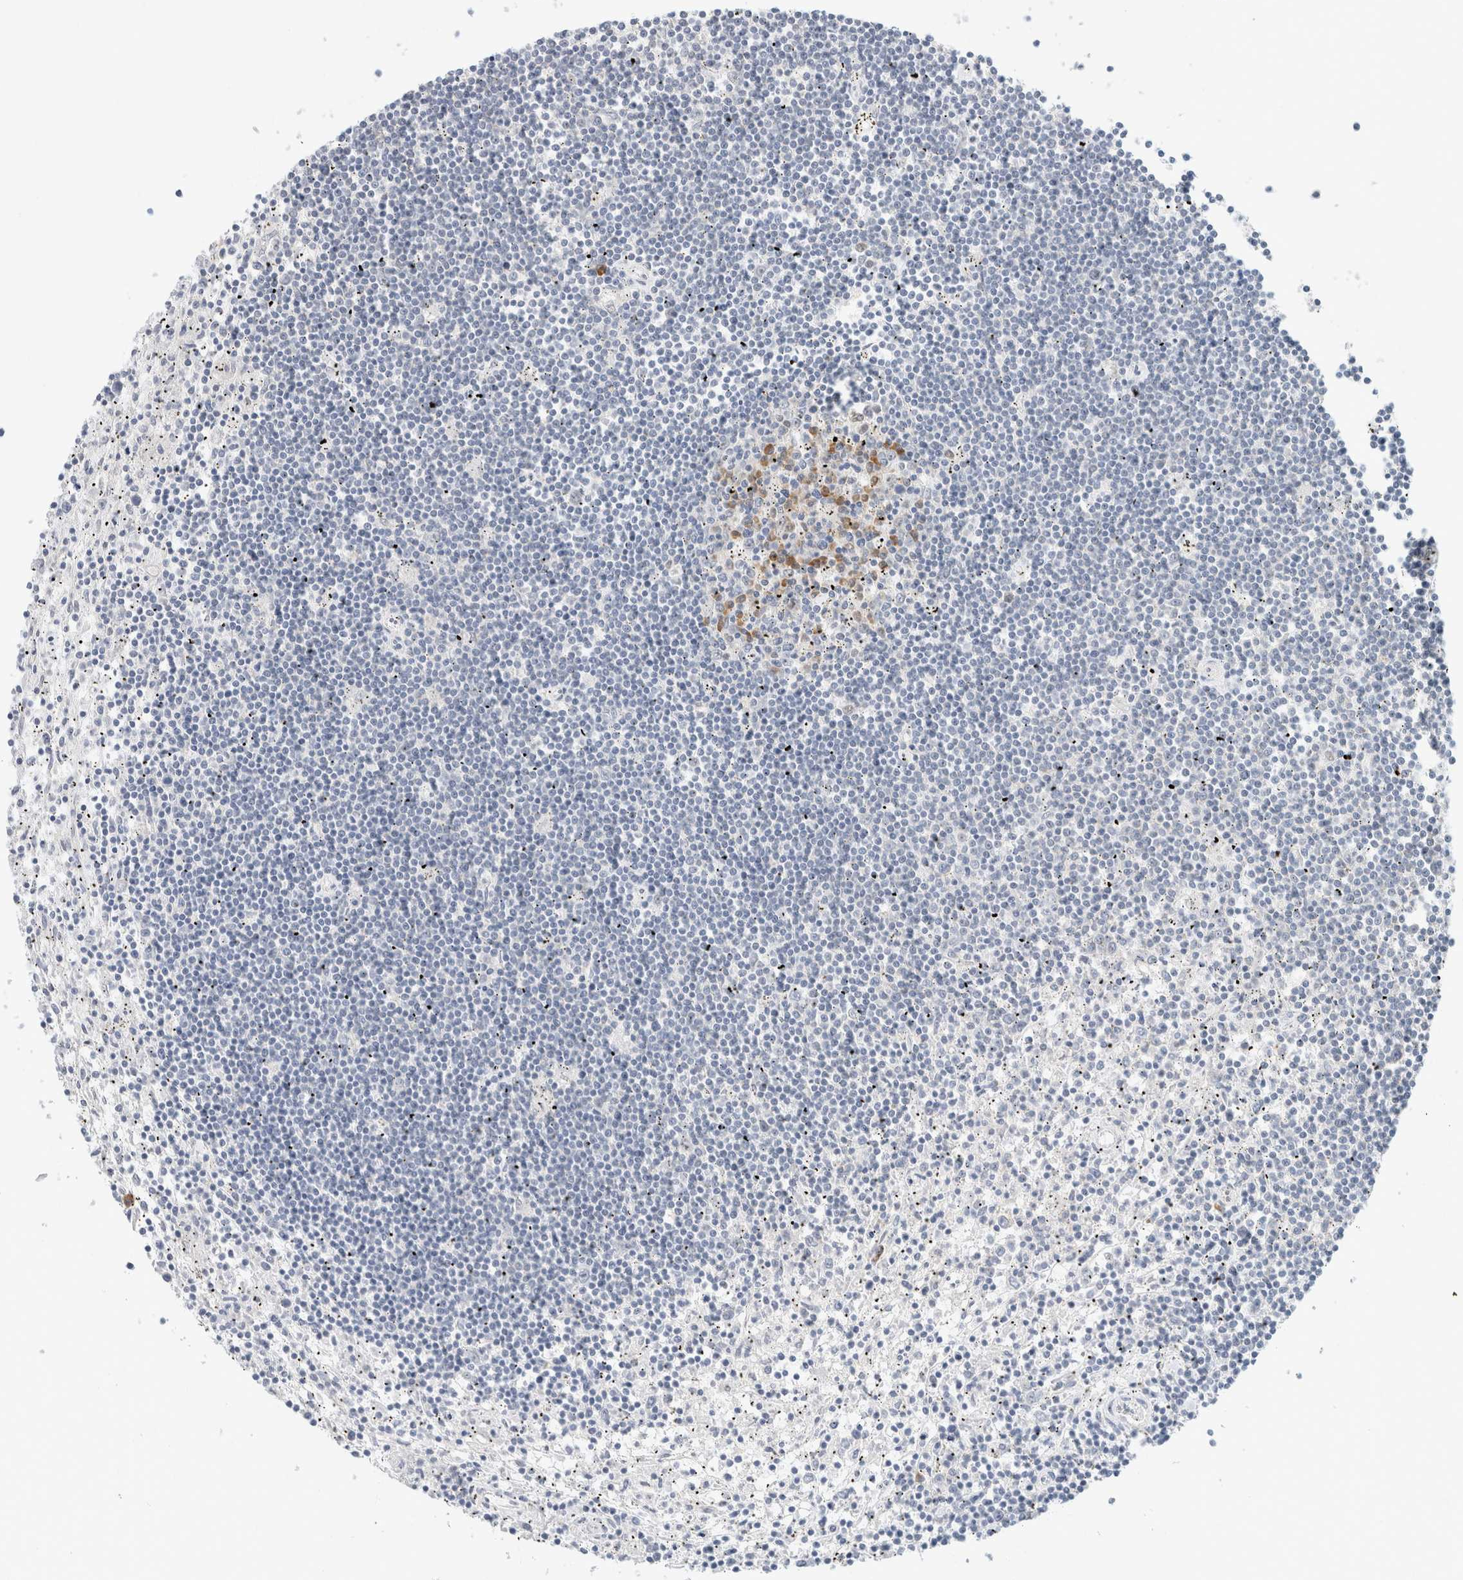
{"staining": {"intensity": "negative", "quantity": "none", "location": "none"}, "tissue": "lymphoma", "cell_type": "Tumor cells", "image_type": "cancer", "snomed": [{"axis": "morphology", "description": "Malignant lymphoma, non-Hodgkin's type, Low grade"}, {"axis": "topography", "description": "Spleen"}], "caption": "A photomicrograph of human low-grade malignant lymphoma, non-Hodgkin's type is negative for staining in tumor cells. (DAB (3,3'-diaminobenzidine) immunohistochemistry (IHC), high magnification).", "gene": "HDLBP", "patient": {"sex": "male", "age": 76}}